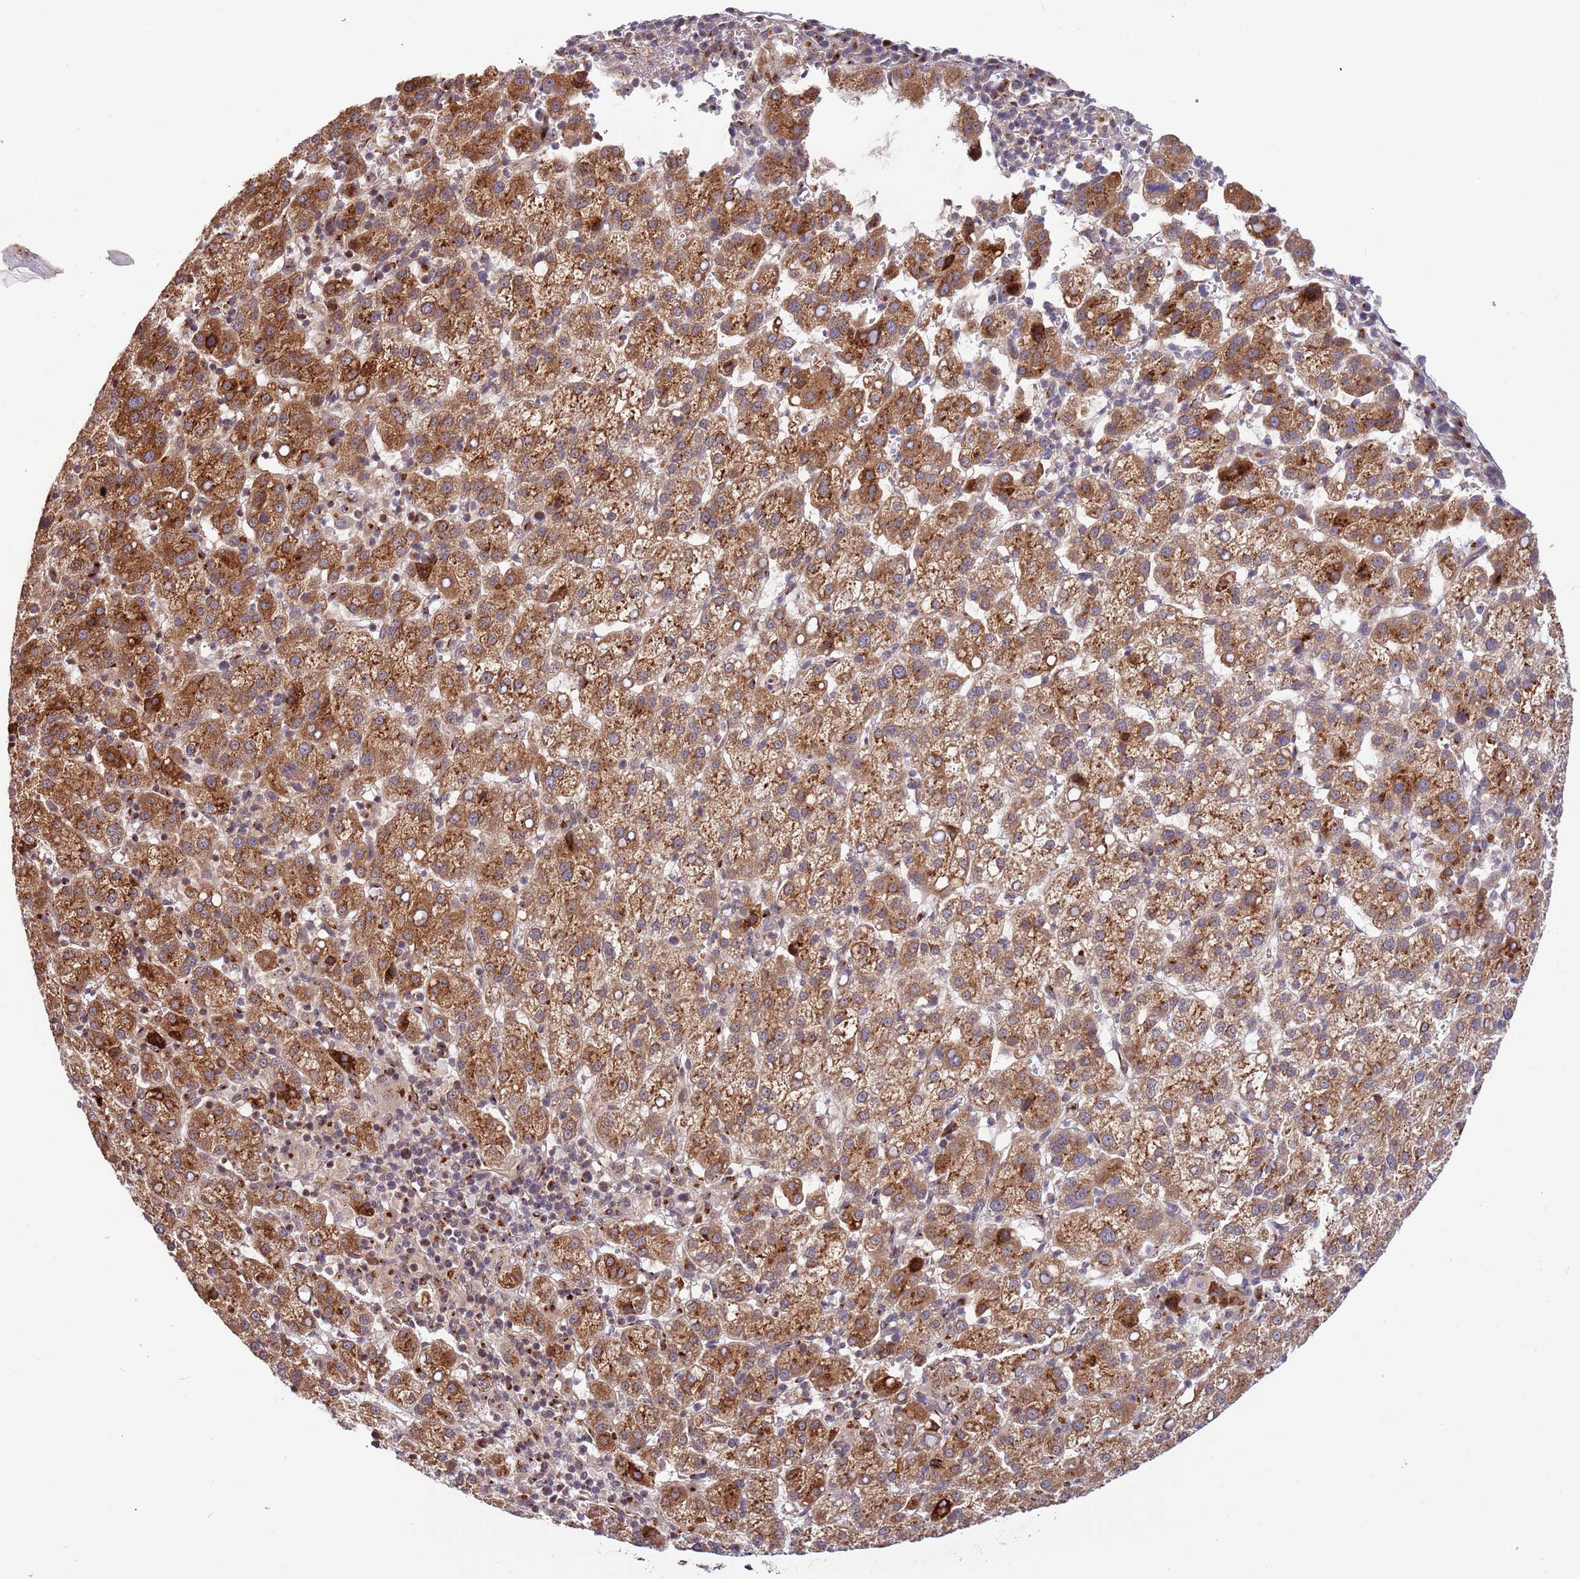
{"staining": {"intensity": "strong", "quantity": ">75%", "location": "cytoplasmic/membranous"}, "tissue": "liver cancer", "cell_type": "Tumor cells", "image_type": "cancer", "snomed": [{"axis": "morphology", "description": "Carcinoma, Hepatocellular, NOS"}, {"axis": "topography", "description": "Liver"}], "caption": "About >75% of tumor cells in human hepatocellular carcinoma (liver) demonstrate strong cytoplasmic/membranous protein expression as visualized by brown immunohistochemical staining.", "gene": "HAUS3", "patient": {"sex": "female", "age": 58}}